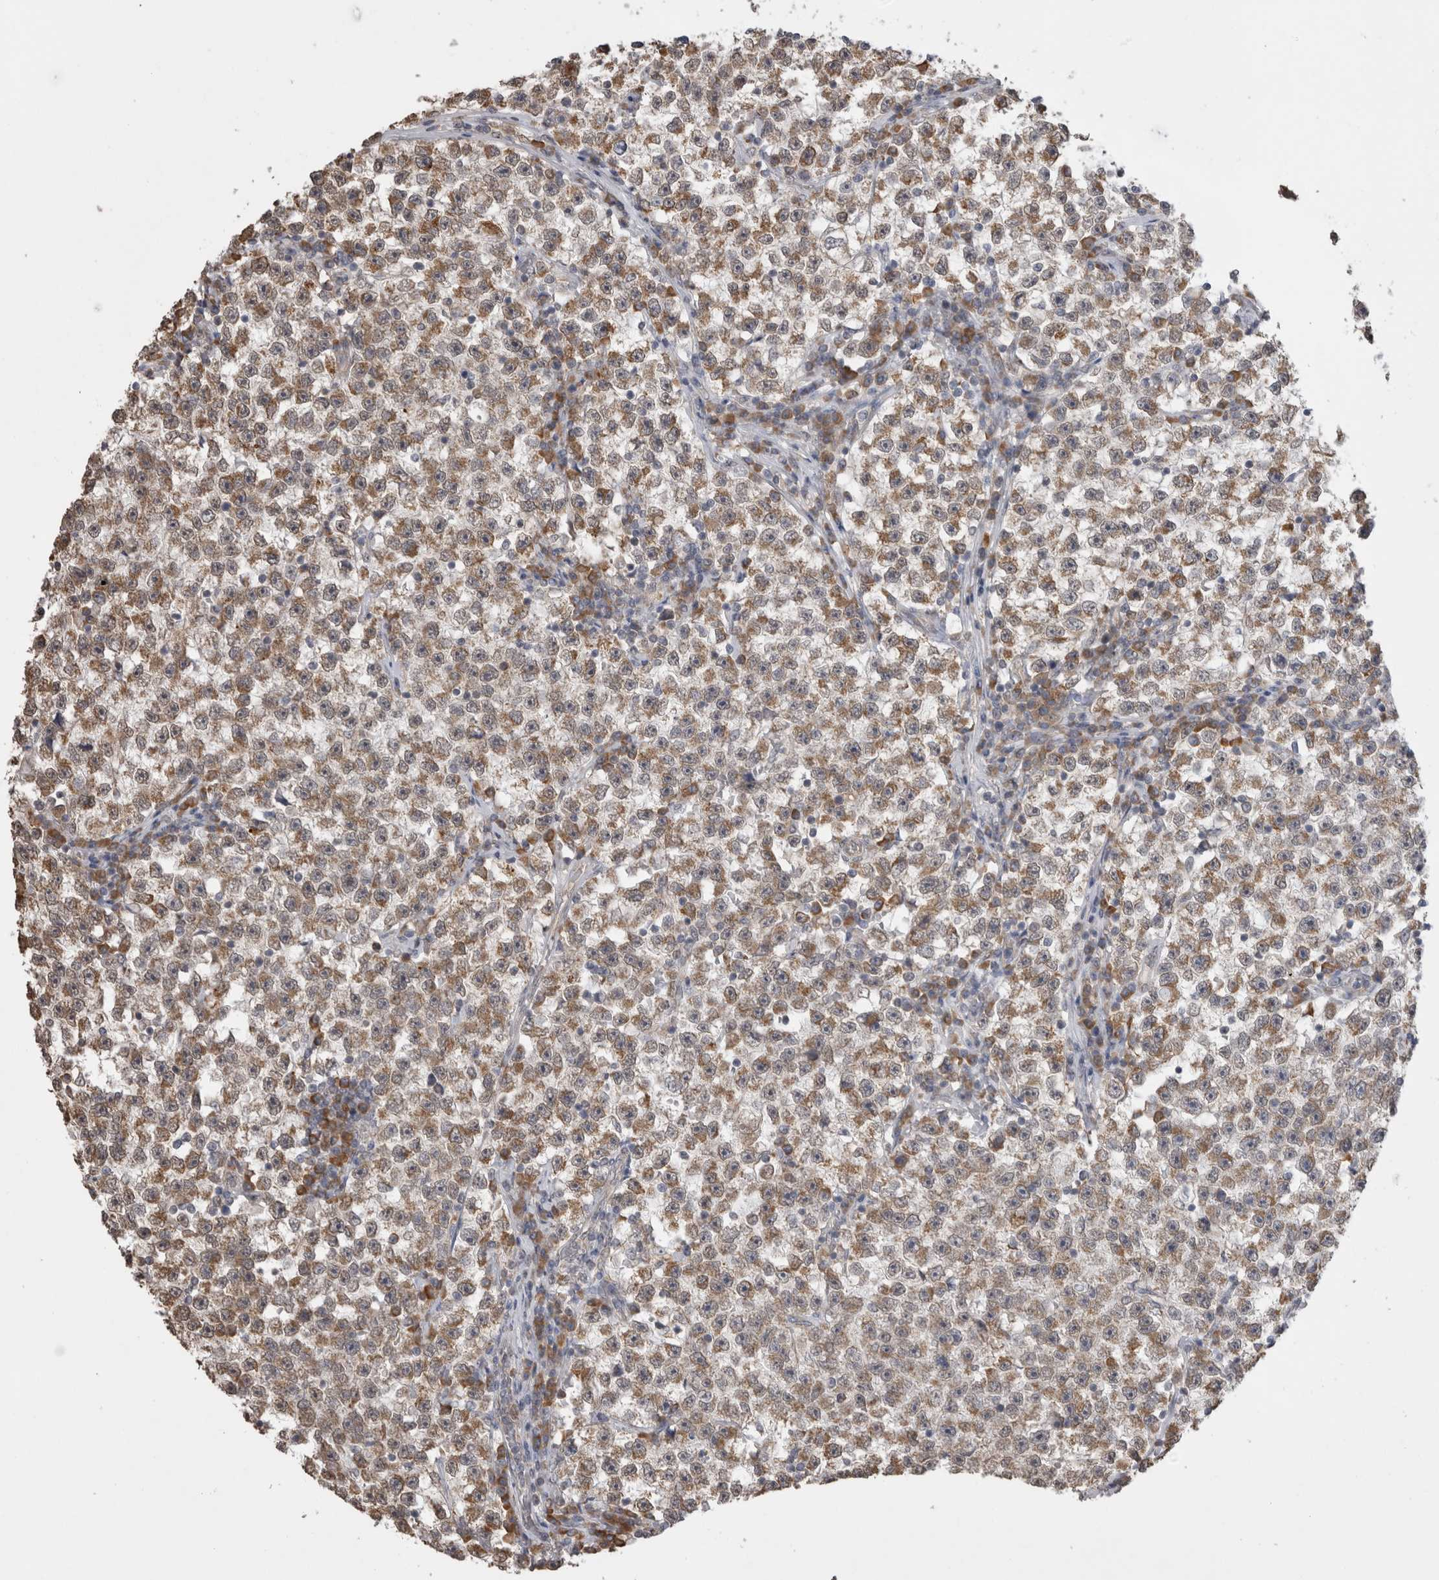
{"staining": {"intensity": "moderate", "quantity": ">75%", "location": "cytoplasmic/membranous"}, "tissue": "testis cancer", "cell_type": "Tumor cells", "image_type": "cancer", "snomed": [{"axis": "morphology", "description": "Seminoma, NOS"}, {"axis": "topography", "description": "Testis"}], "caption": "Human testis cancer (seminoma) stained with a protein marker reveals moderate staining in tumor cells.", "gene": "NOMO1", "patient": {"sex": "male", "age": 22}}